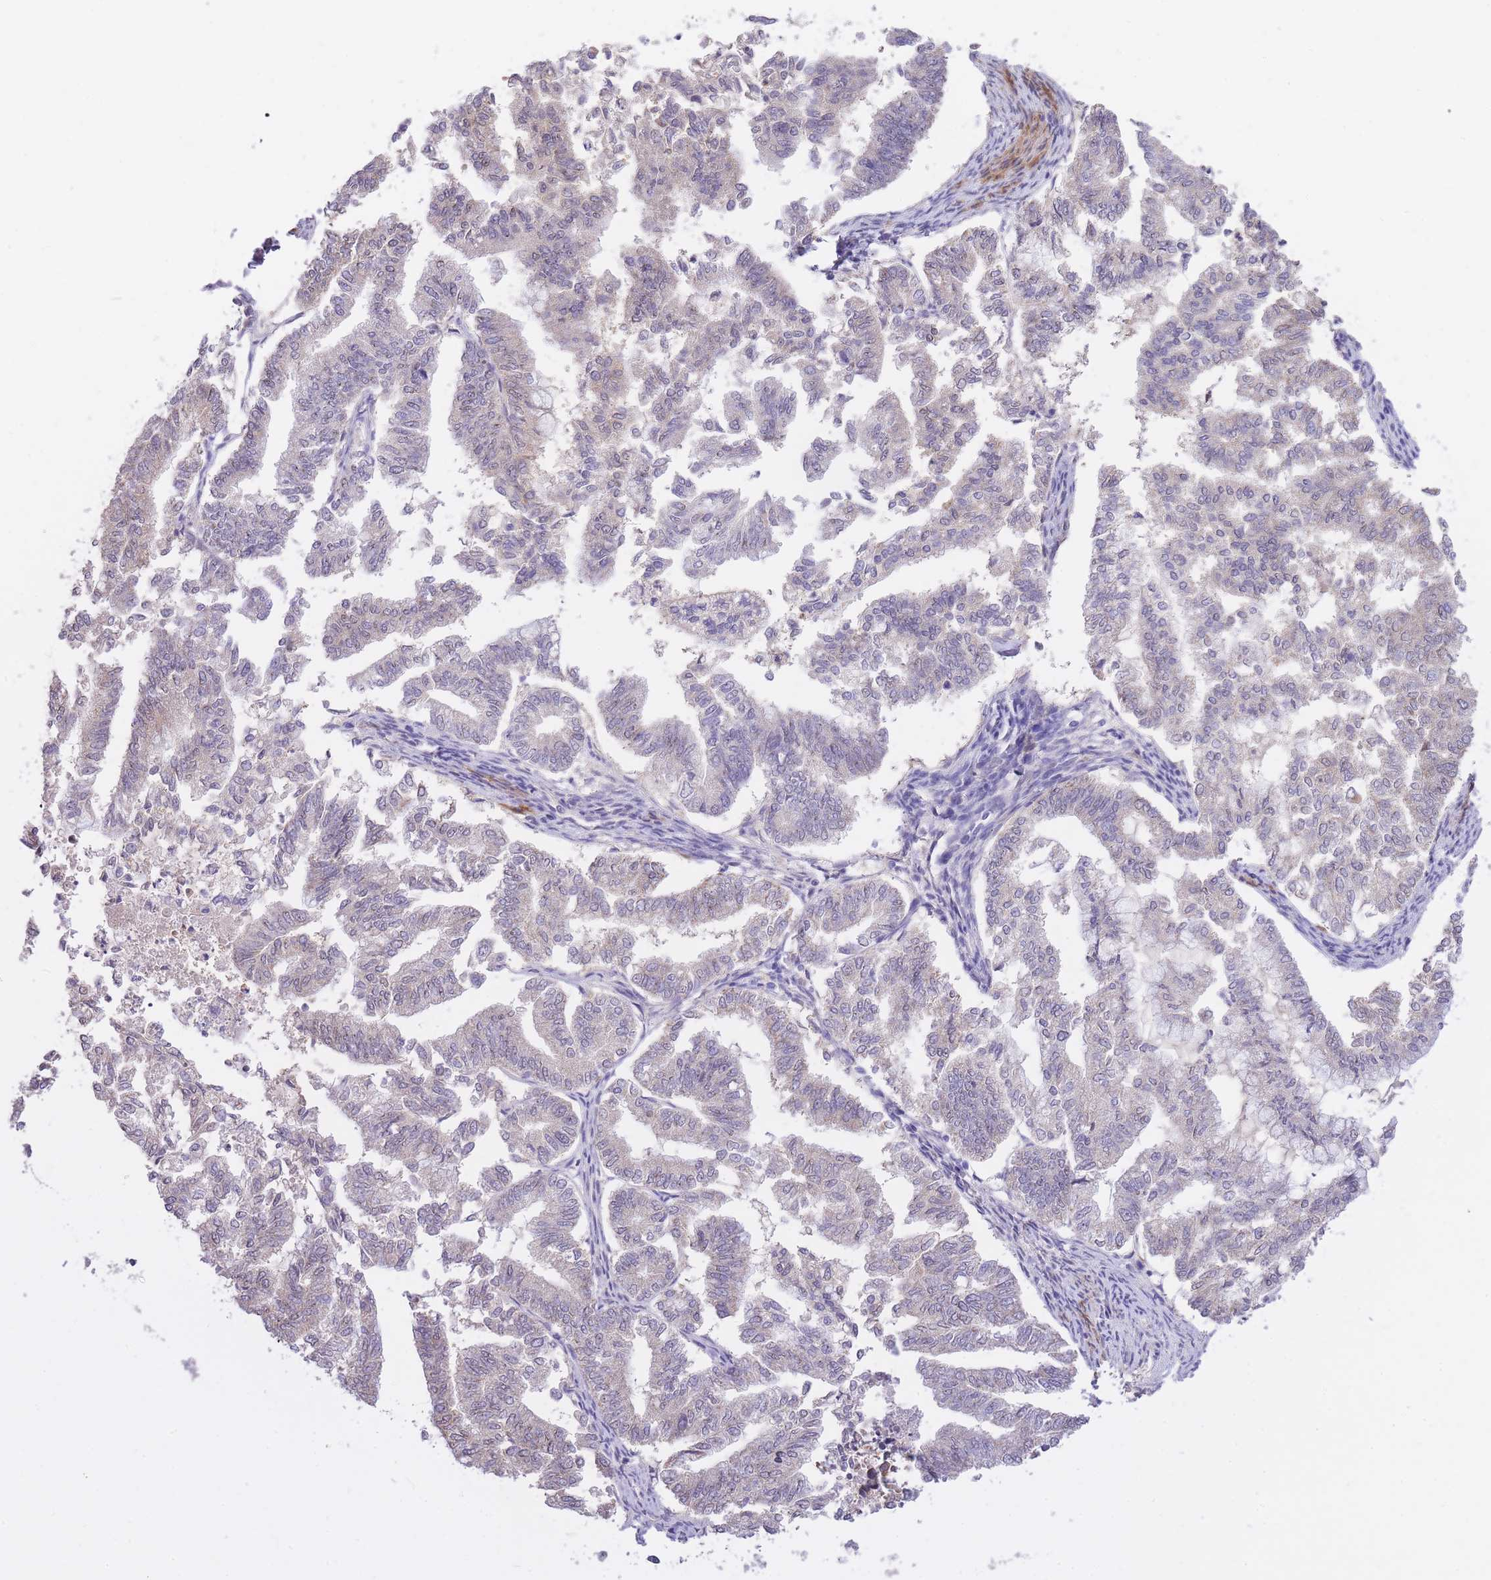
{"staining": {"intensity": "negative", "quantity": "none", "location": "none"}, "tissue": "endometrial cancer", "cell_type": "Tumor cells", "image_type": "cancer", "snomed": [{"axis": "morphology", "description": "Adenocarcinoma, NOS"}, {"axis": "topography", "description": "Endometrium"}], "caption": "IHC image of human endometrial cancer stained for a protein (brown), which demonstrates no expression in tumor cells.", "gene": "PGM1", "patient": {"sex": "female", "age": 79}}